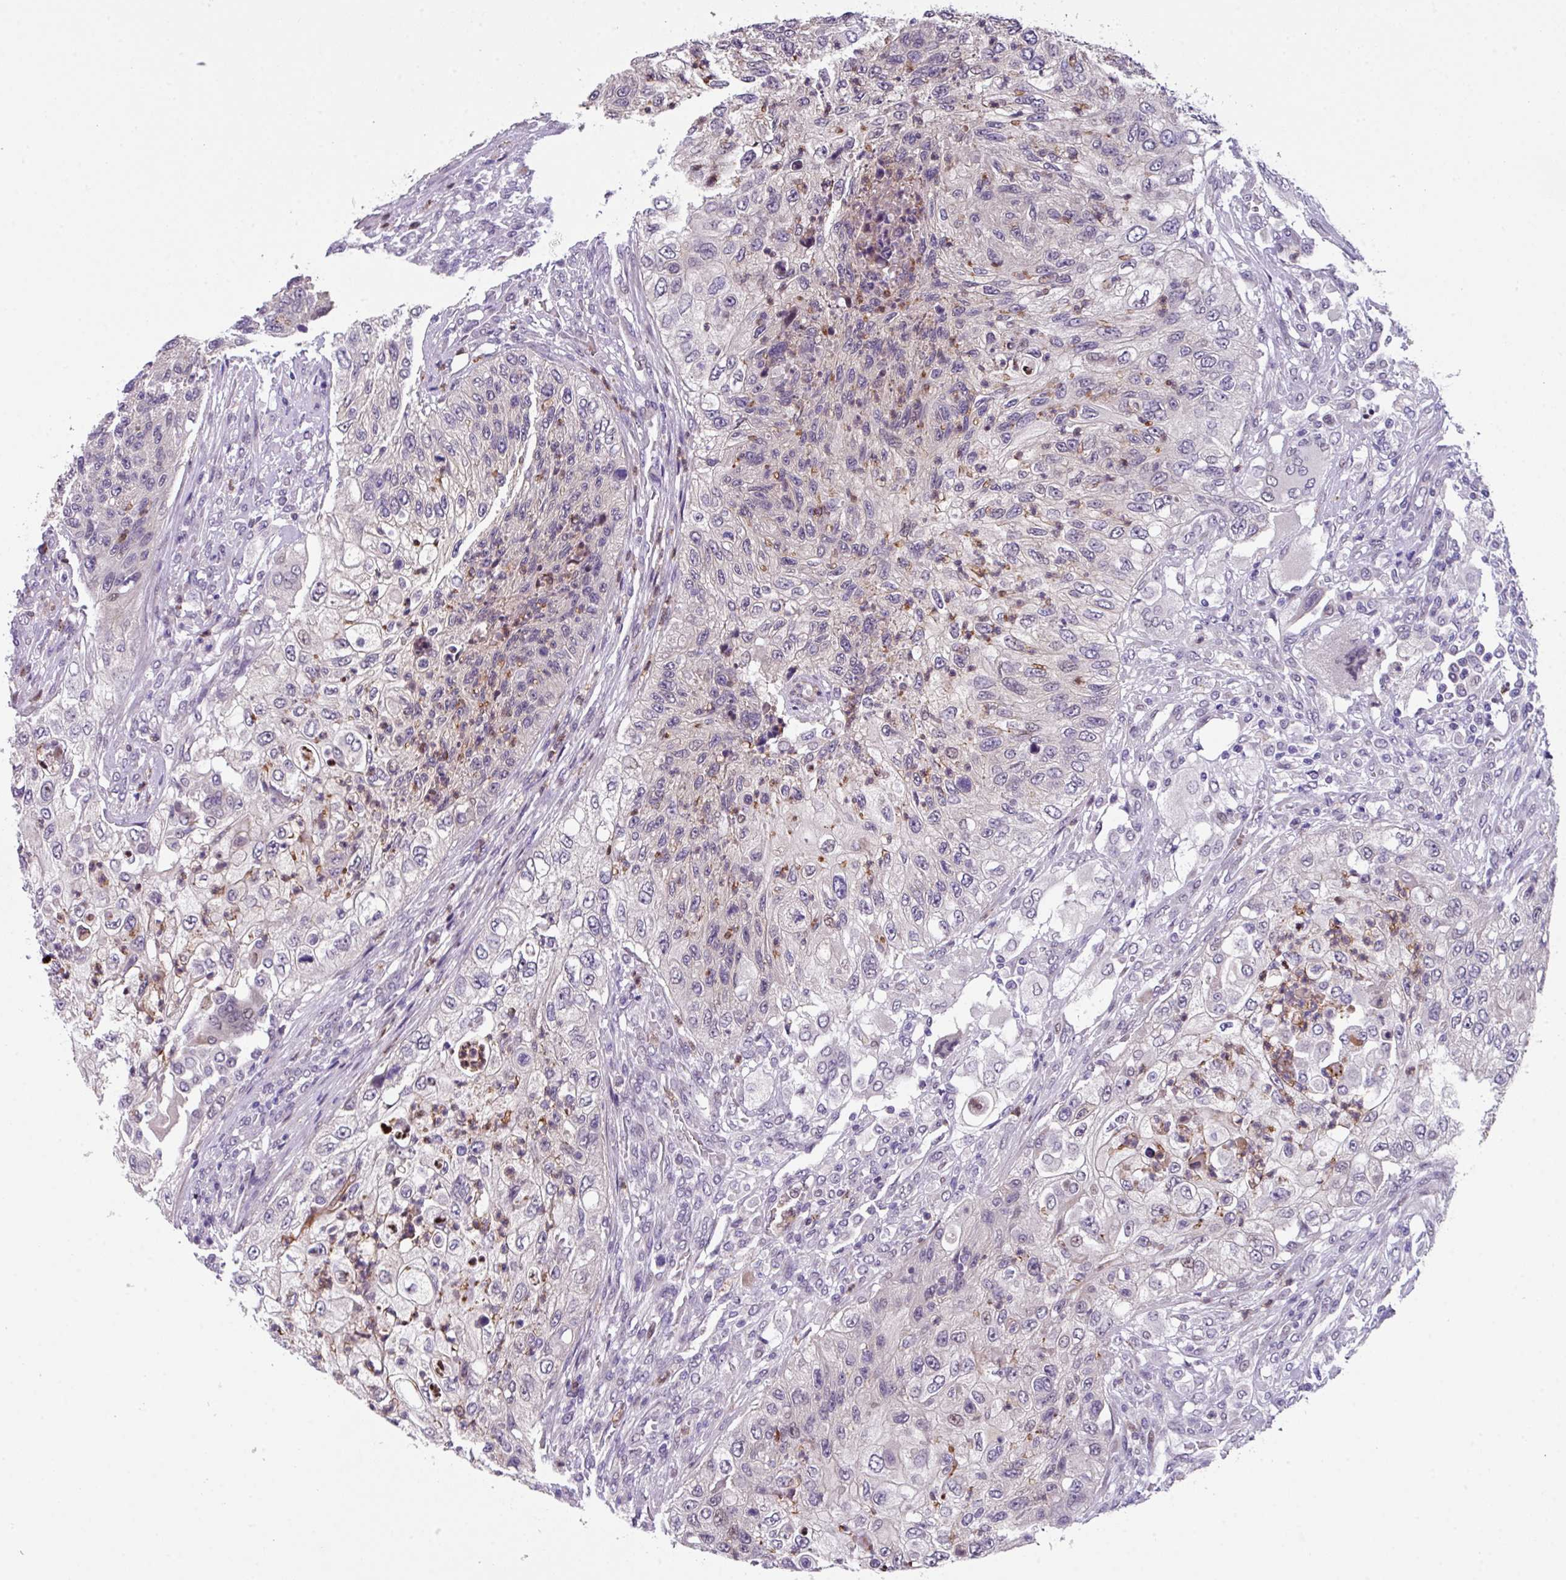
{"staining": {"intensity": "negative", "quantity": "none", "location": "none"}, "tissue": "urothelial cancer", "cell_type": "Tumor cells", "image_type": "cancer", "snomed": [{"axis": "morphology", "description": "Urothelial carcinoma, High grade"}, {"axis": "topography", "description": "Urinary bladder"}], "caption": "Immunohistochemistry (IHC) of urothelial cancer displays no positivity in tumor cells. The staining was performed using DAB (3,3'-diaminobenzidine) to visualize the protein expression in brown, while the nuclei were stained in blue with hematoxylin (Magnification: 20x).", "gene": "ZFP3", "patient": {"sex": "female", "age": 60}}